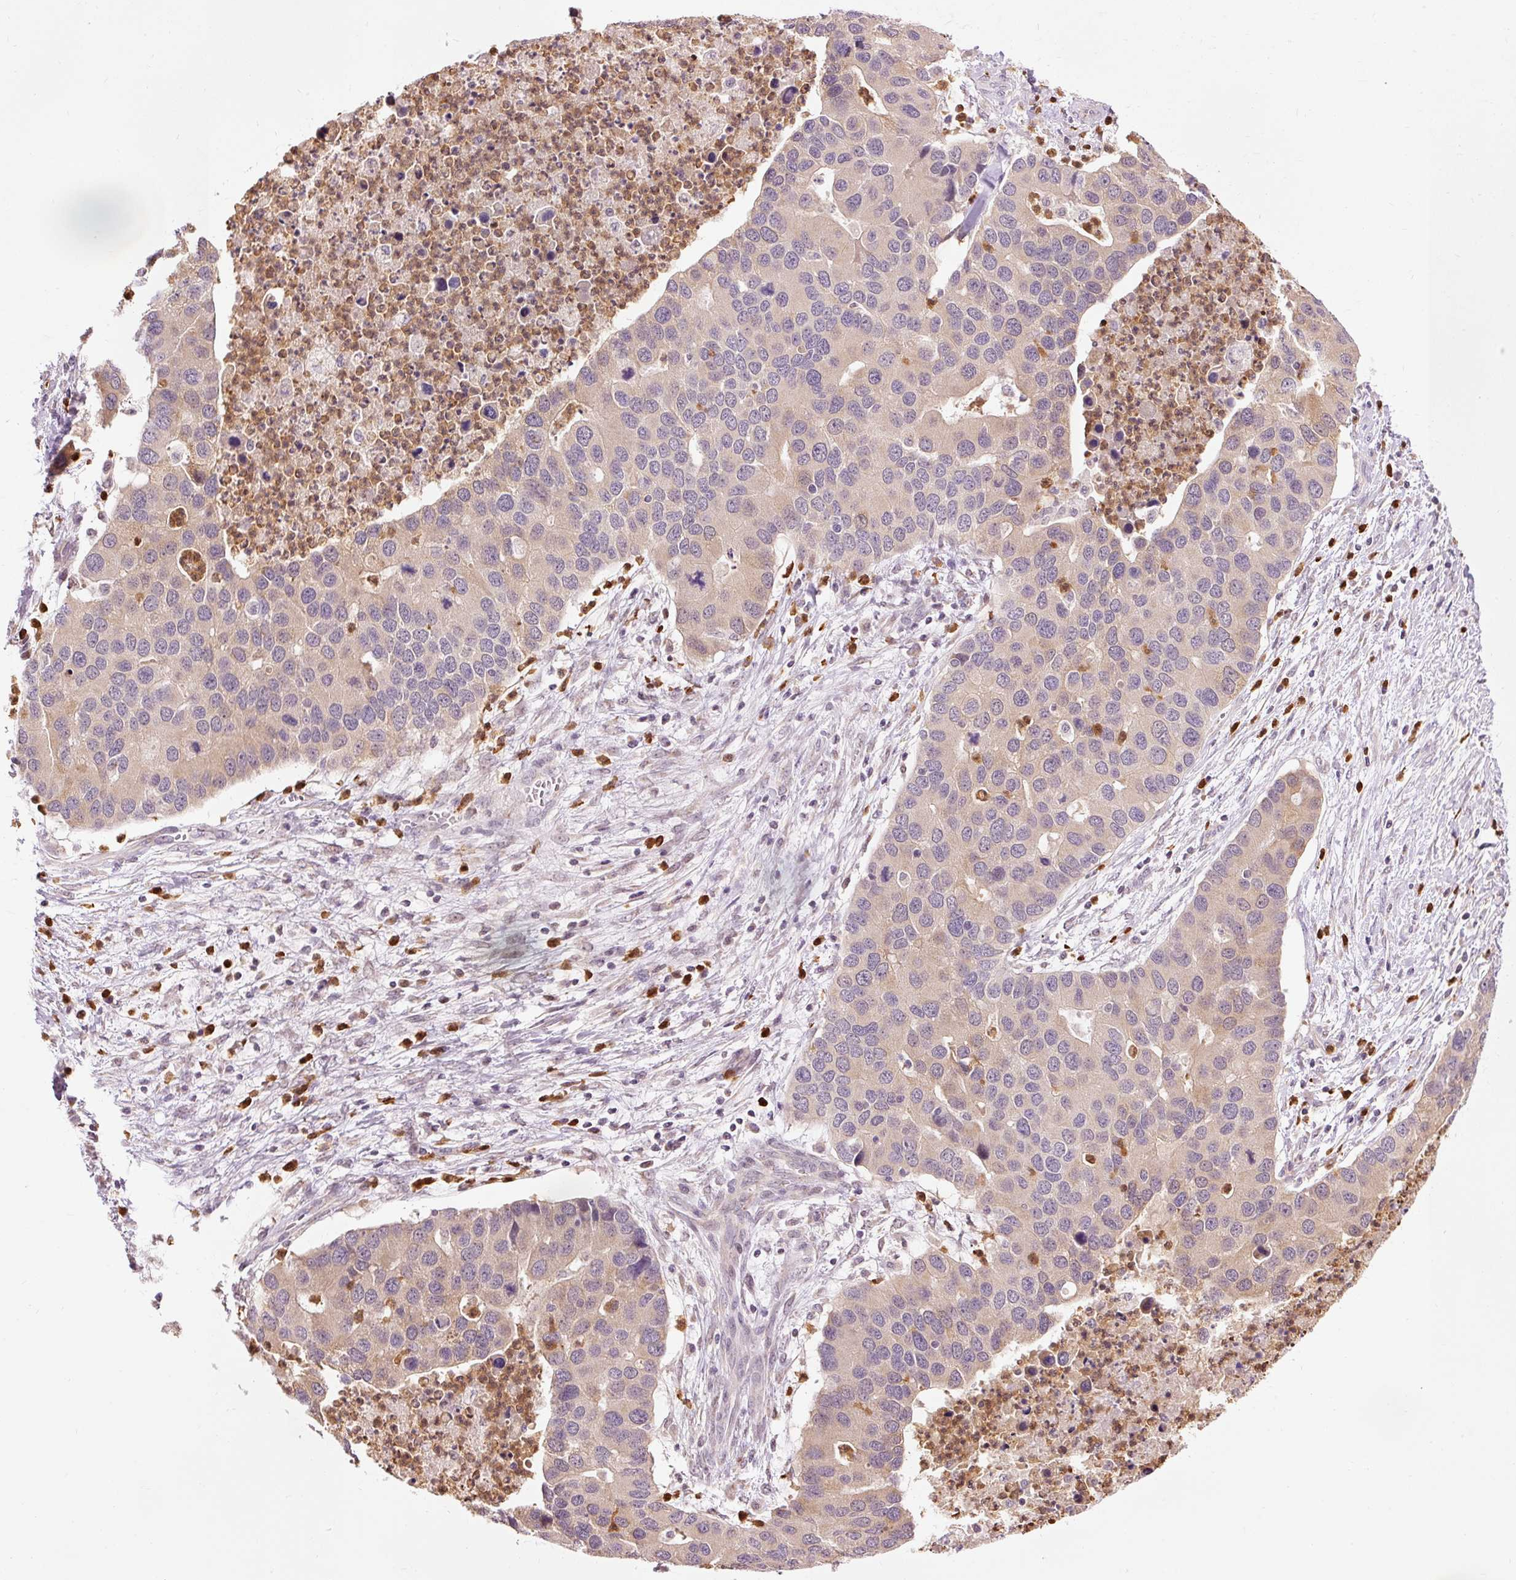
{"staining": {"intensity": "weak", "quantity": "25%-75%", "location": "cytoplasmic/membranous"}, "tissue": "lung cancer", "cell_type": "Tumor cells", "image_type": "cancer", "snomed": [{"axis": "morphology", "description": "Aneuploidy"}, {"axis": "morphology", "description": "Adenocarcinoma, NOS"}, {"axis": "topography", "description": "Lymph node"}, {"axis": "topography", "description": "Lung"}], "caption": "Human lung adenocarcinoma stained with a protein marker exhibits weak staining in tumor cells.", "gene": "PRDX5", "patient": {"sex": "female", "age": 74}}